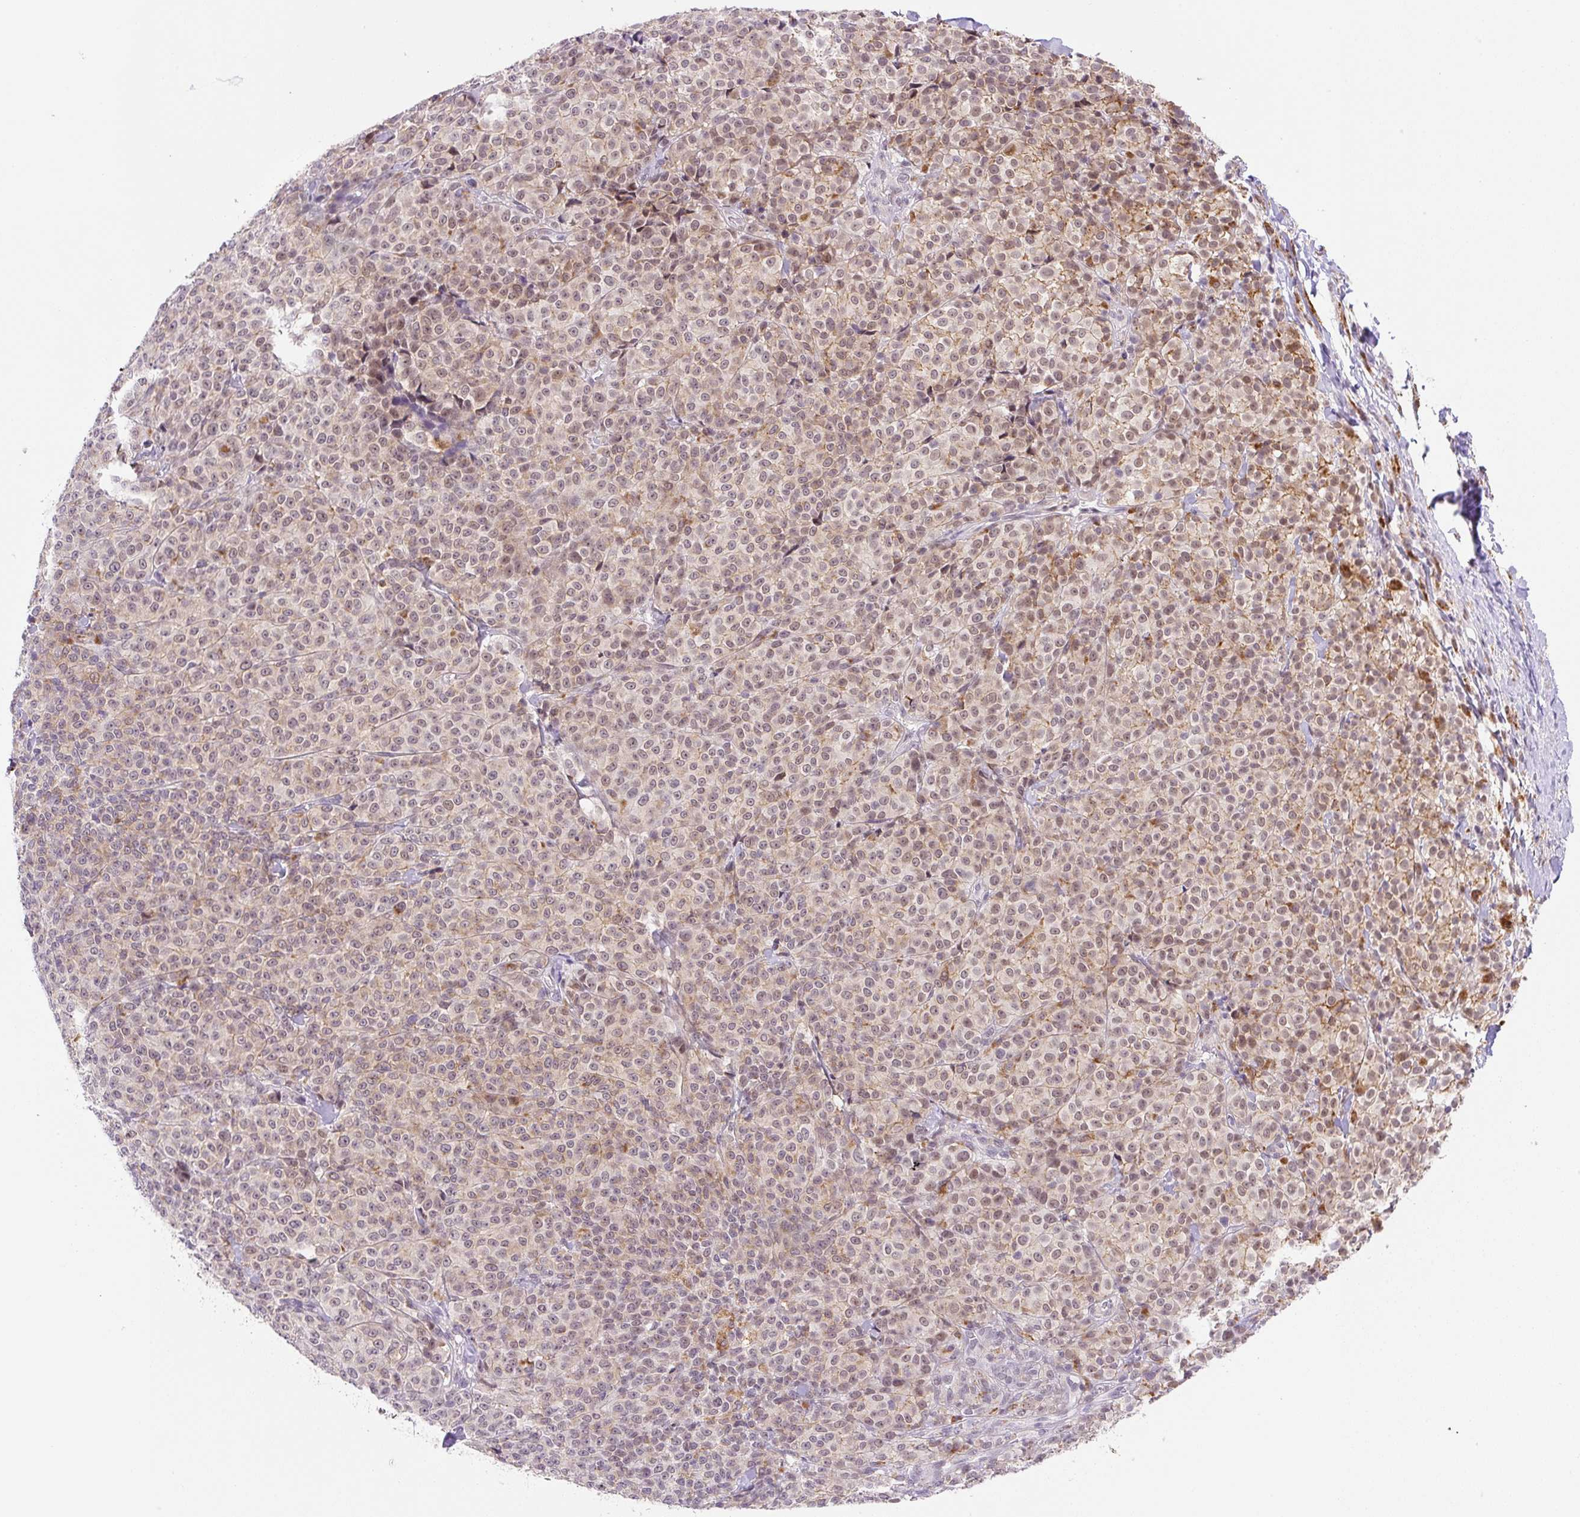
{"staining": {"intensity": "weak", "quantity": "25%-75%", "location": "cytoplasmic/membranous,nuclear"}, "tissue": "melanoma", "cell_type": "Tumor cells", "image_type": "cancer", "snomed": [{"axis": "morphology", "description": "Normal tissue, NOS"}, {"axis": "morphology", "description": "Malignant melanoma, NOS"}, {"axis": "topography", "description": "Skin"}], "caption": "This histopathology image exhibits immunohistochemistry (IHC) staining of human melanoma, with low weak cytoplasmic/membranous and nuclear staining in approximately 25%-75% of tumor cells.", "gene": "CEBPZOS", "patient": {"sex": "female", "age": 34}}